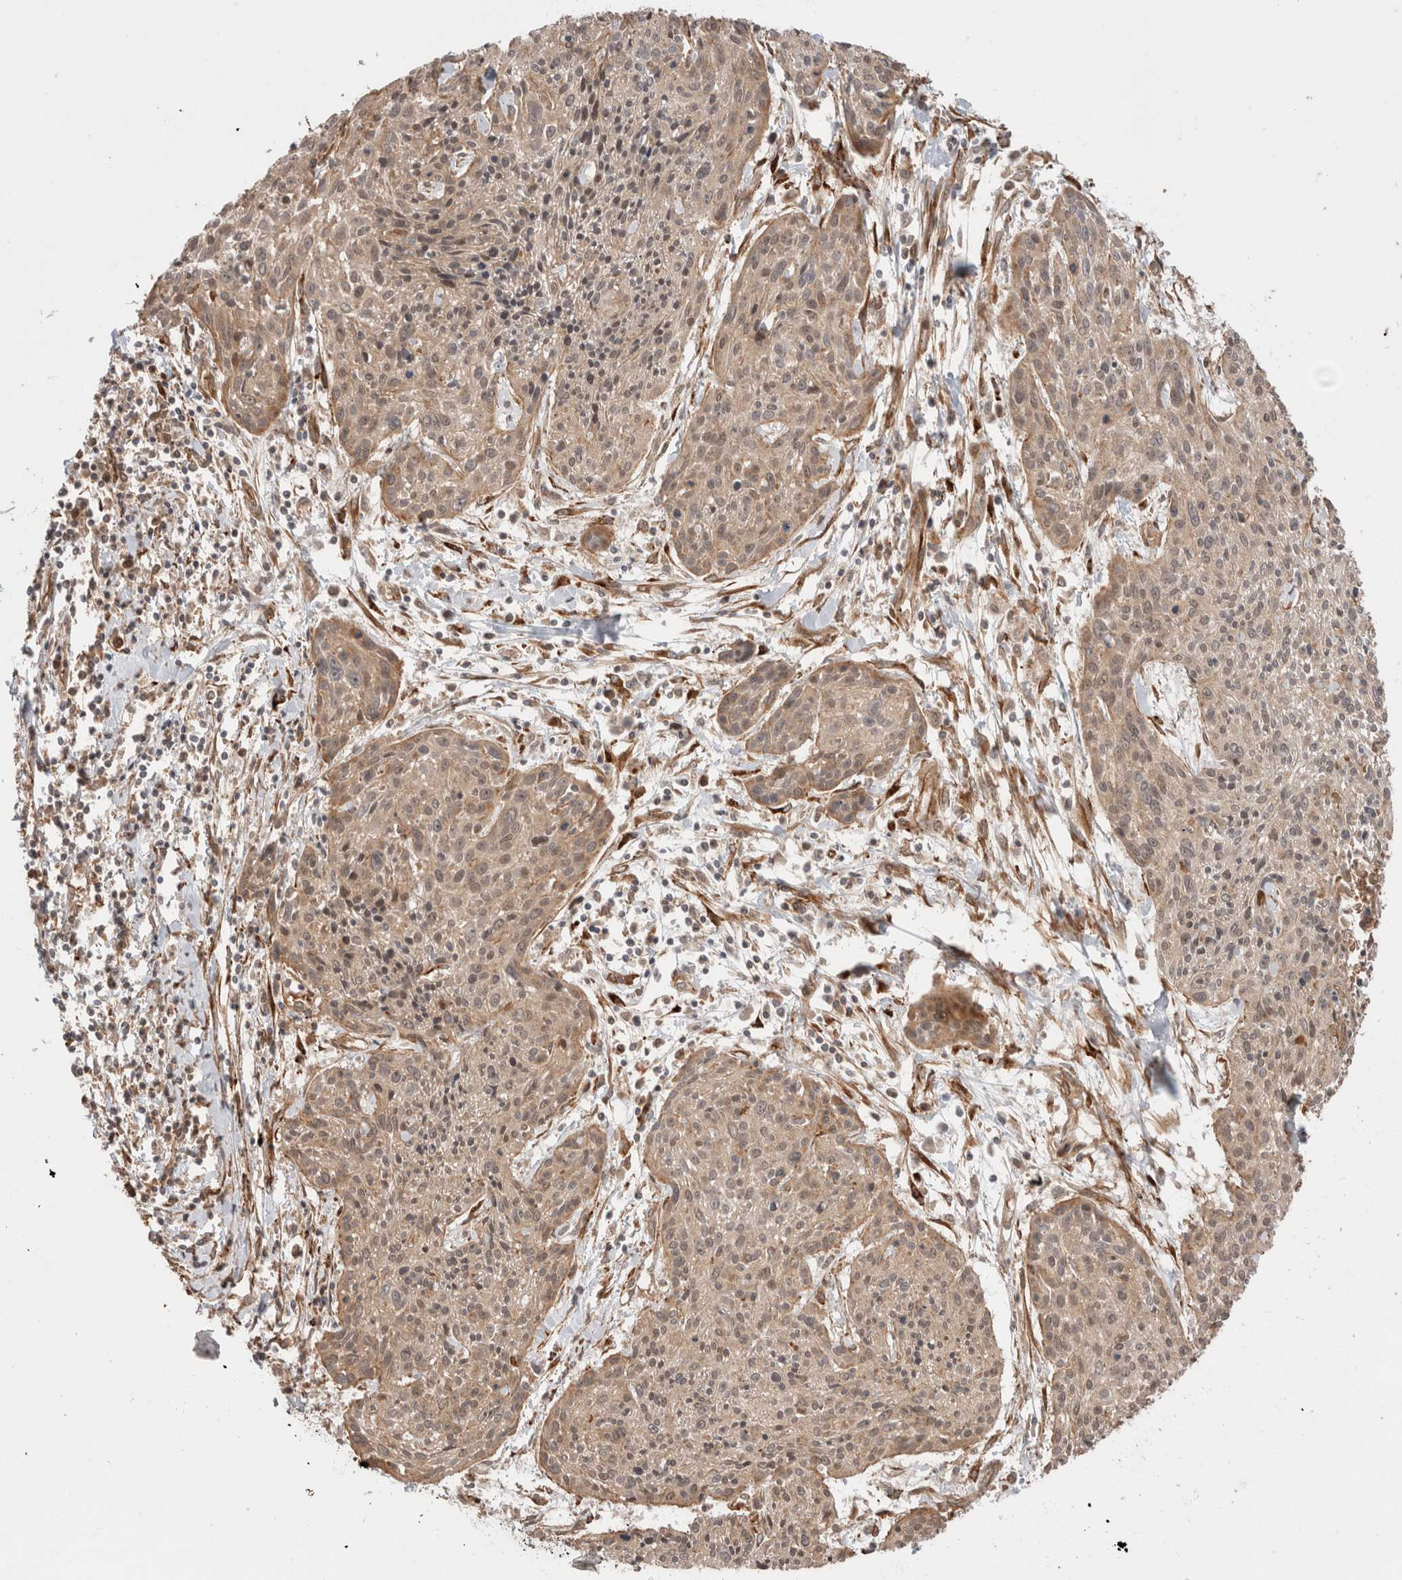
{"staining": {"intensity": "weak", "quantity": ">75%", "location": "cytoplasmic/membranous"}, "tissue": "cervical cancer", "cell_type": "Tumor cells", "image_type": "cancer", "snomed": [{"axis": "morphology", "description": "Squamous cell carcinoma, NOS"}, {"axis": "topography", "description": "Cervix"}], "caption": "The immunohistochemical stain highlights weak cytoplasmic/membranous positivity in tumor cells of squamous cell carcinoma (cervical) tissue.", "gene": "ZNF649", "patient": {"sex": "female", "age": 51}}